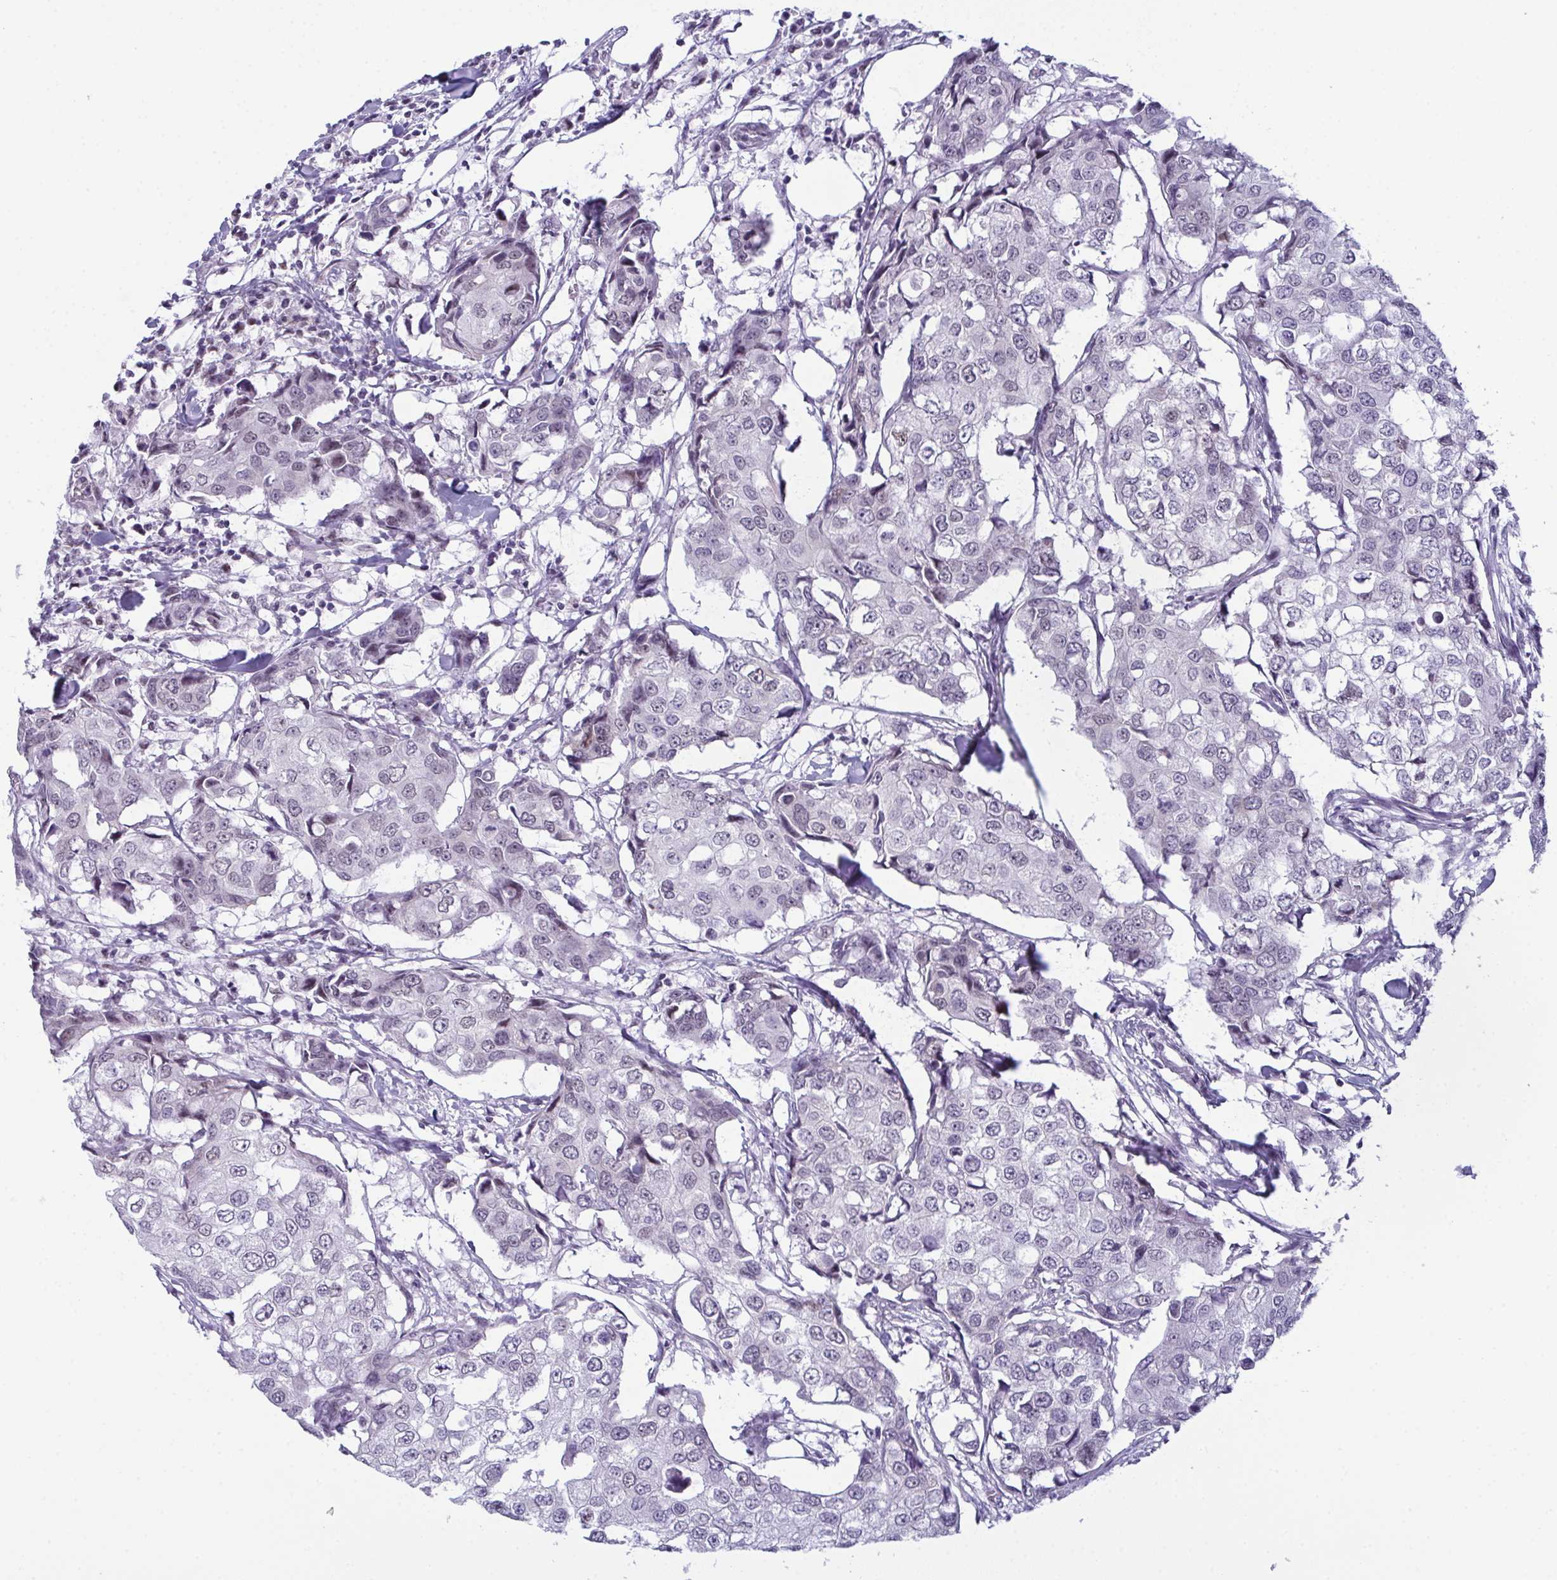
{"staining": {"intensity": "negative", "quantity": "none", "location": "none"}, "tissue": "breast cancer", "cell_type": "Tumor cells", "image_type": "cancer", "snomed": [{"axis": "morphology", "description": "Duct carcinoma"}, {"axis": "topography", "description": "Breast"}], "caption": "DAB (3,3'-diaminobenzidine) immunohistochemical staining of breast invasive ductal carcinoma exhibits no significant expression in tumor cells.", "gene": "RBM7", "patient": {"sex": "female", "age": 27}}